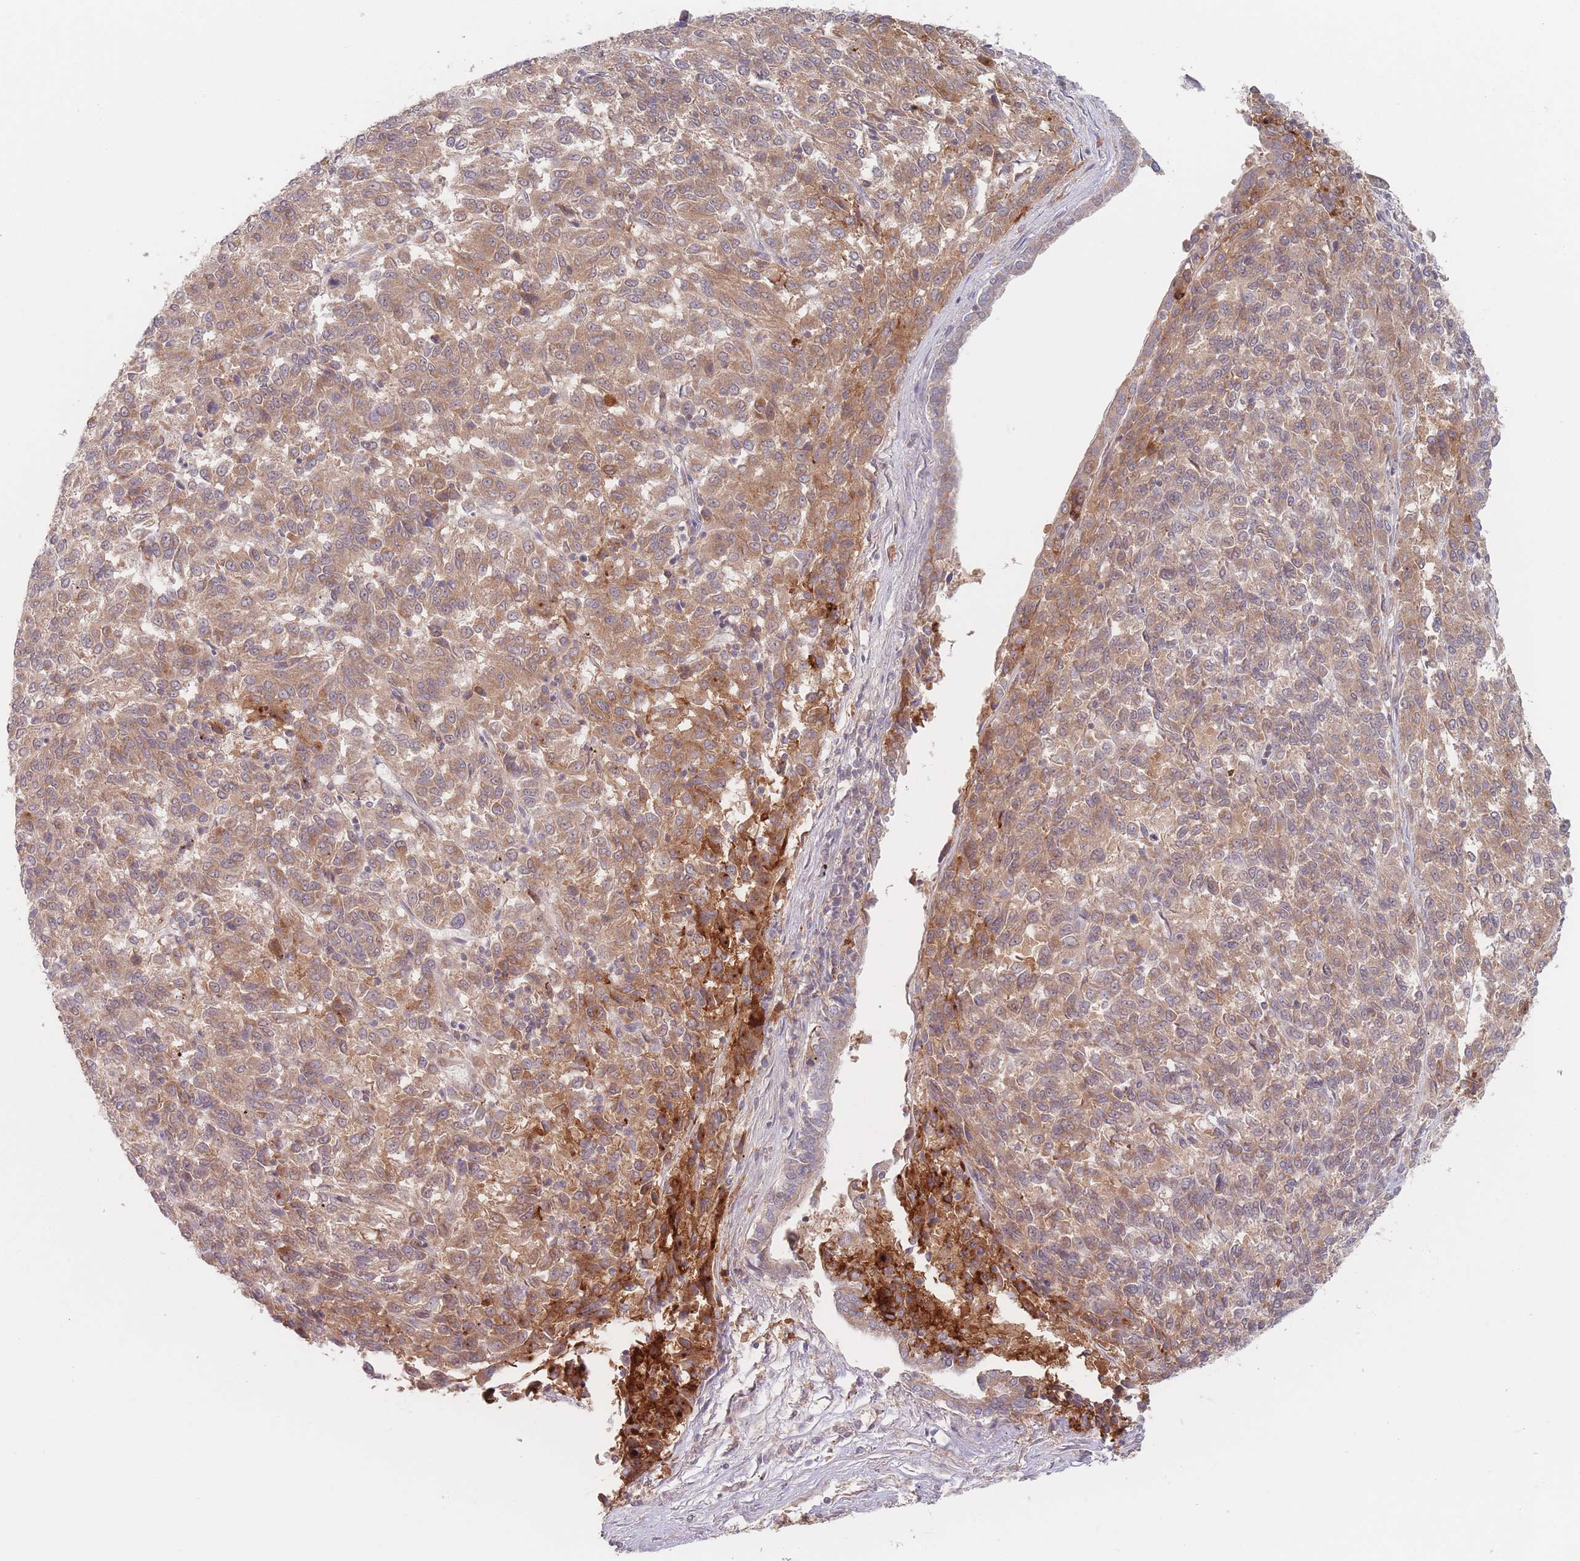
{"staining": {"intensity": "moderate", "quantity": ">75%", "location": "cytoplasmic/membranous"}, "tissue": "melanoma", "cell_type": "Tumor cells", "image_type": "cancer", "snomed": [{"axis": "morphology", "description": "Malignant melanoma, Metastatic site"}, {"axis": "topography", "description": "Lung"}], "caption": "Malignant melanoma (metastatic site) stained with immunohistochemistry displays moderate cytoplasmic/membranous expression in approximately >75% of tumor cells. The staining was performed using DAB (3,3'-diaminobenzidine), with brown indicating positive protein expression. Nuclei are stained blue with hematoxylin.", "gene": "PPM1A", "patient": {"sex": "male", "age": 64}}